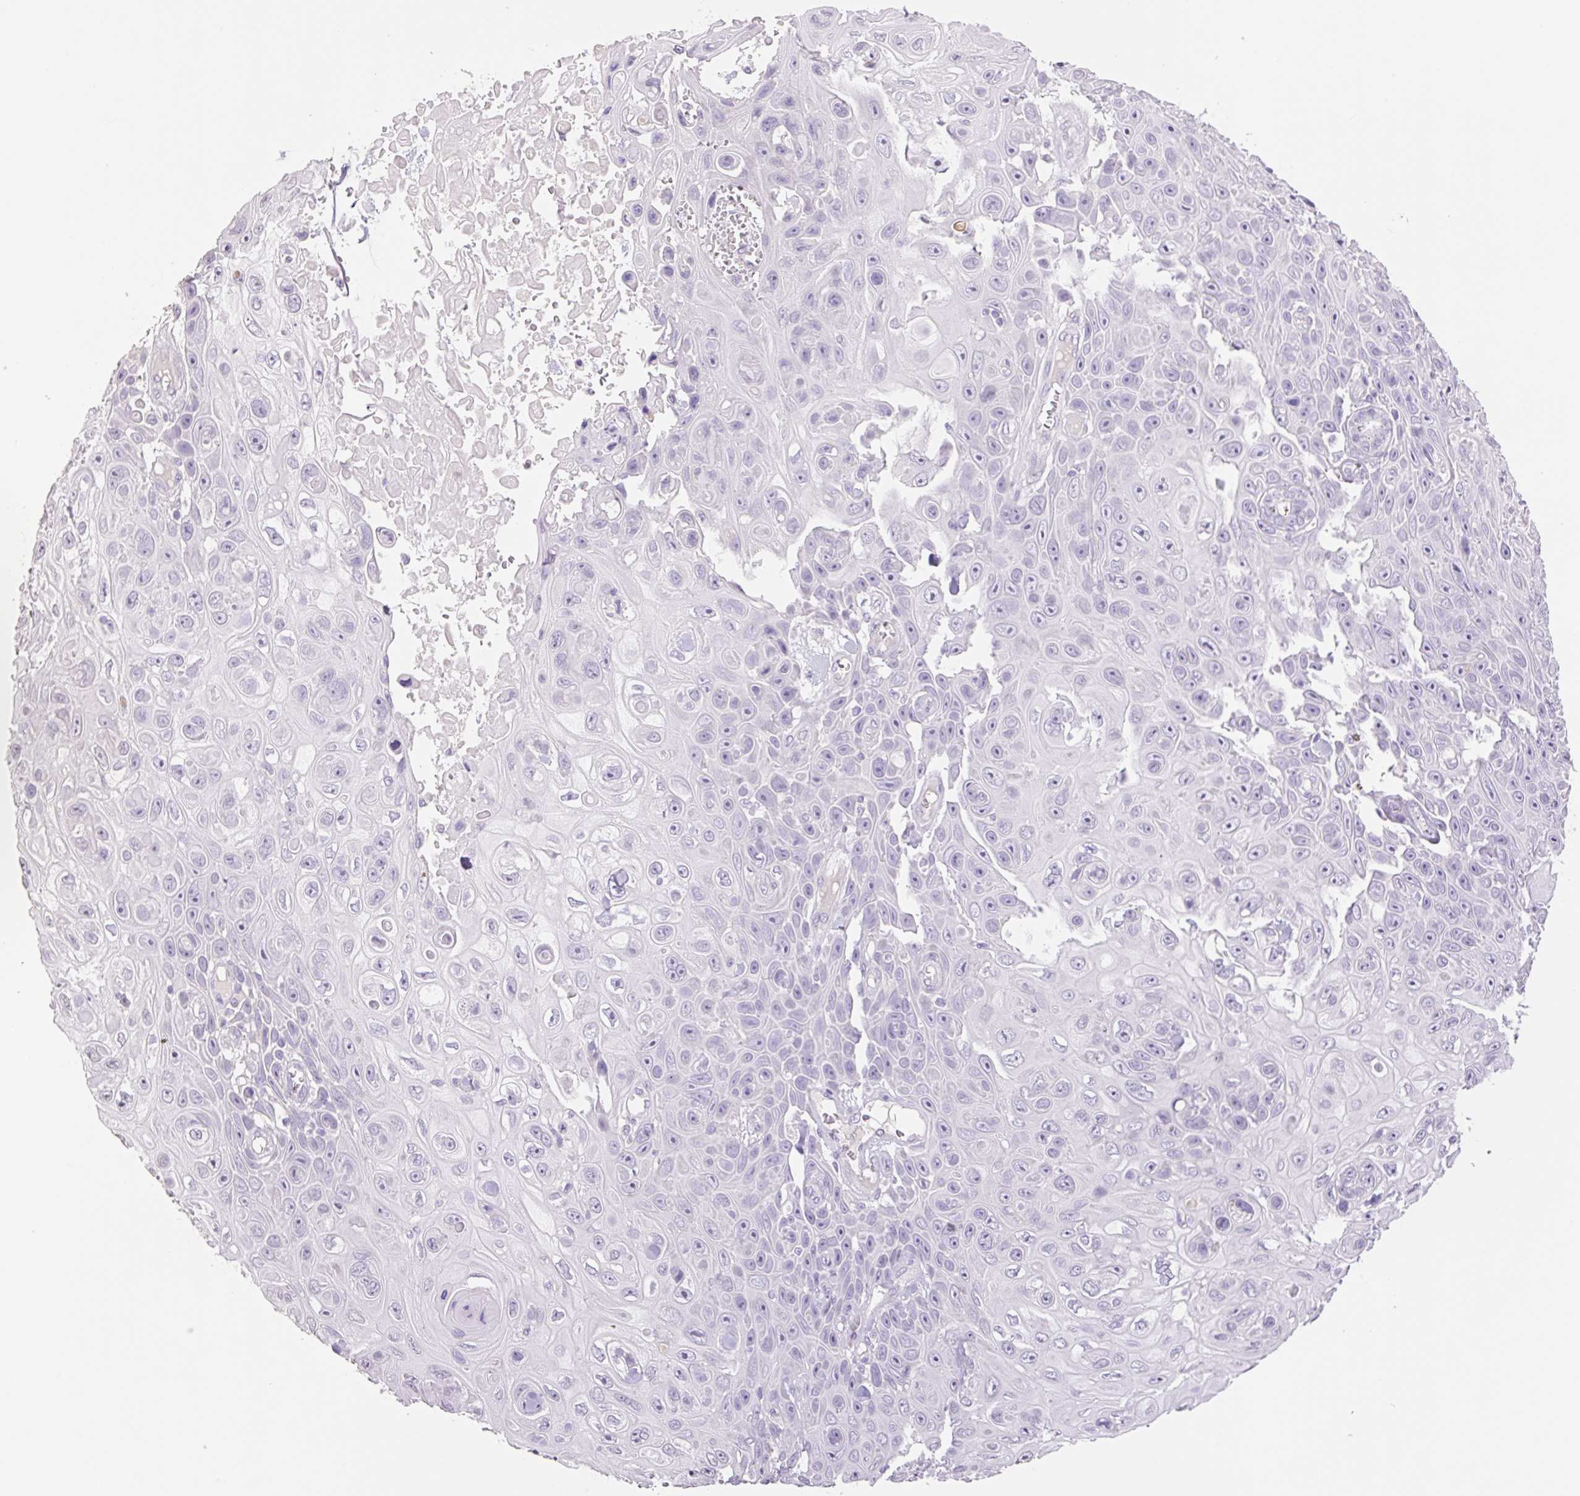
{"staining": {"intensity": "negative", "quantity": "none", "location": "none"}, "tissue": "skin cancer", "cell_type": "Tumor cells", "image_type": "cancer", "snomed": [{"axis": "morphology", "description": "Squamous cell carcinoma, NOS"}, {"axis": "topography", "description": "Skin"}], "caption": "Micrograph shows no protein positivity in tumor cells of skin cancer tissue.", "gene": "HCRTR2", "patient": {"sex": "male", "age": 82}}